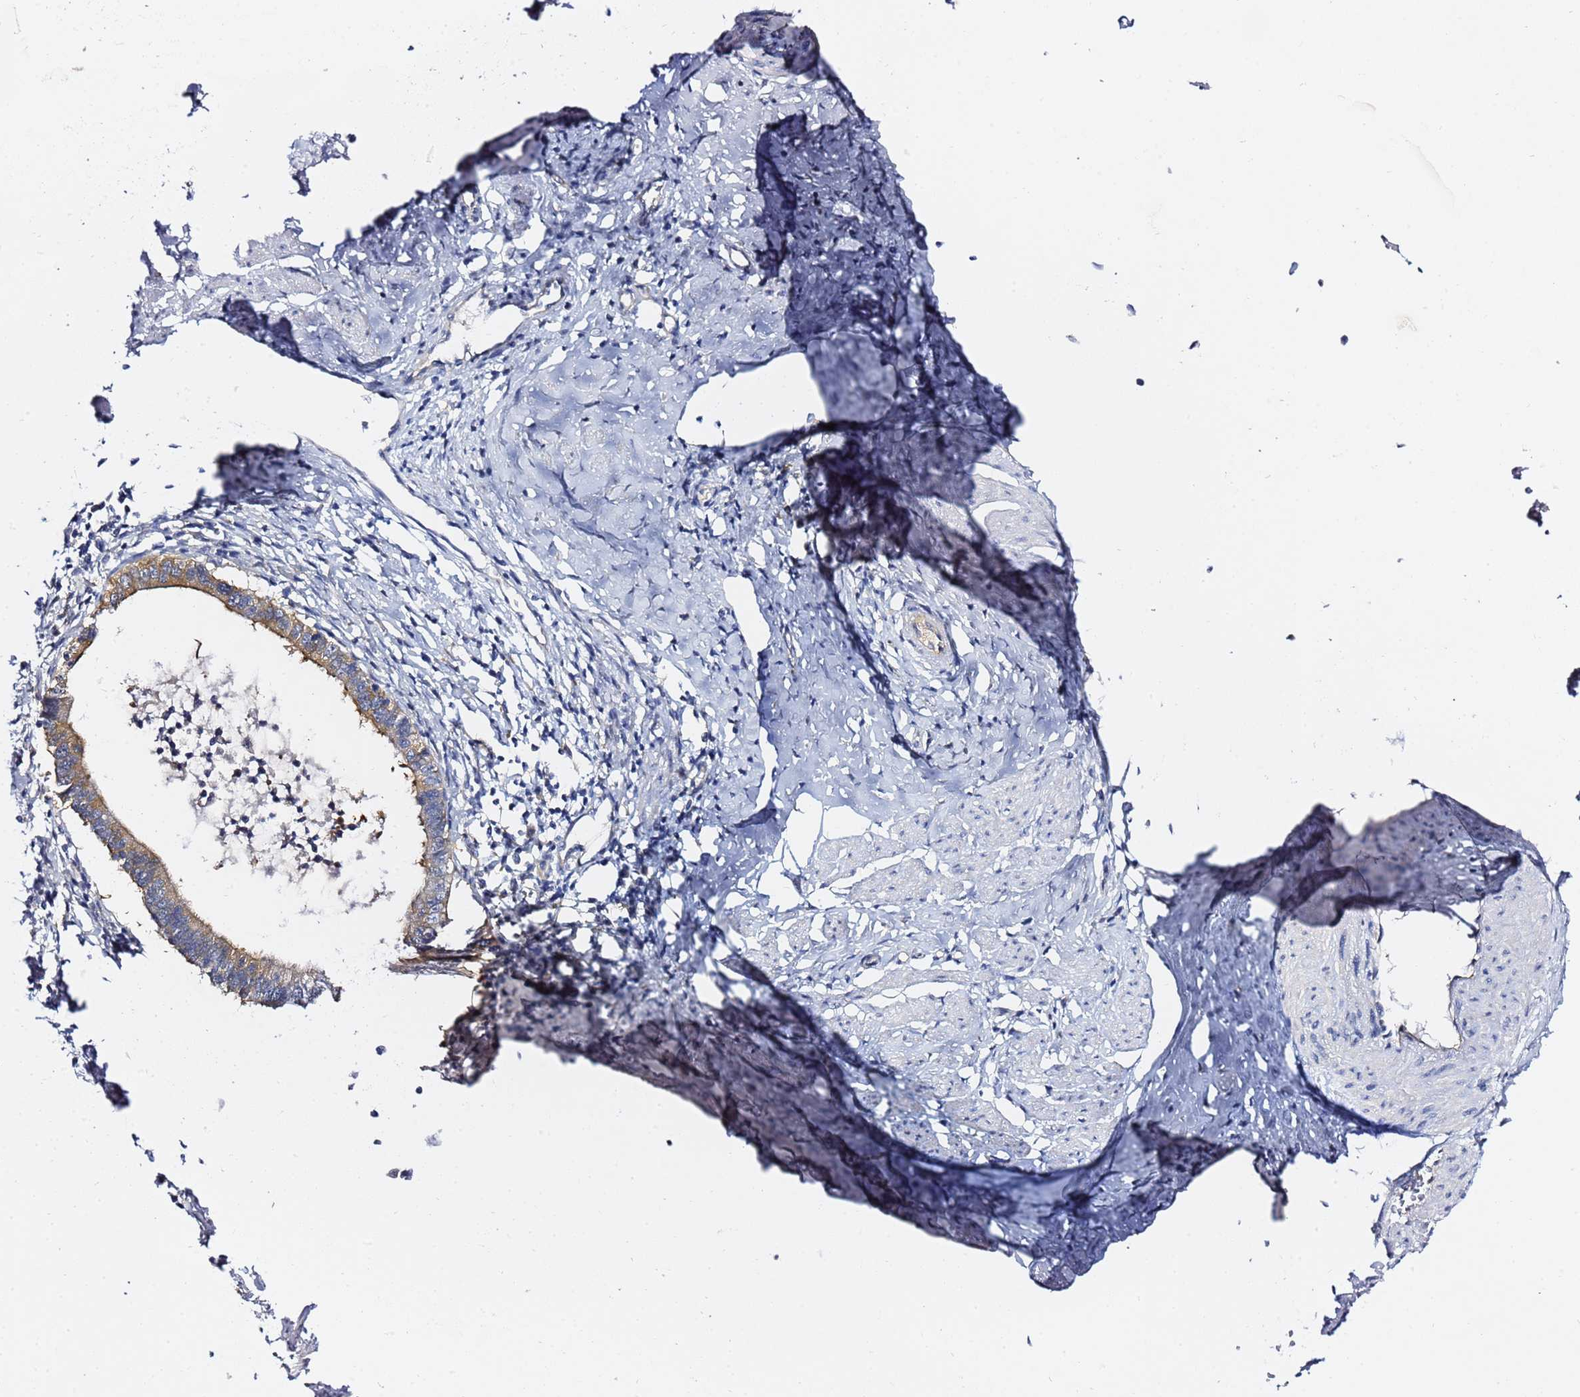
{"staining": {"intensity": "weak", "quantity": "25%-75%", "location": "cytoplasmic/membranous"}, "tissue": "cervical cancer", "cell_type": "Tumor cells", "image_type": "cancer", "snomed": [{"axis": "morphology", "description": "Adenocarcinoma, NOS"}, {"axis": "topography", "description": "Cervix"}], "caption": "Immunohistochemistry (IHC) histopathology image of cervical cancer stained for a protein (brown), which reveals low levels of weak cytoplasmic/membranous expression in approximately 25%-75% of tumor cells.", "gene": "LENG1", "patient": {"sex": "female", "age": 36}}